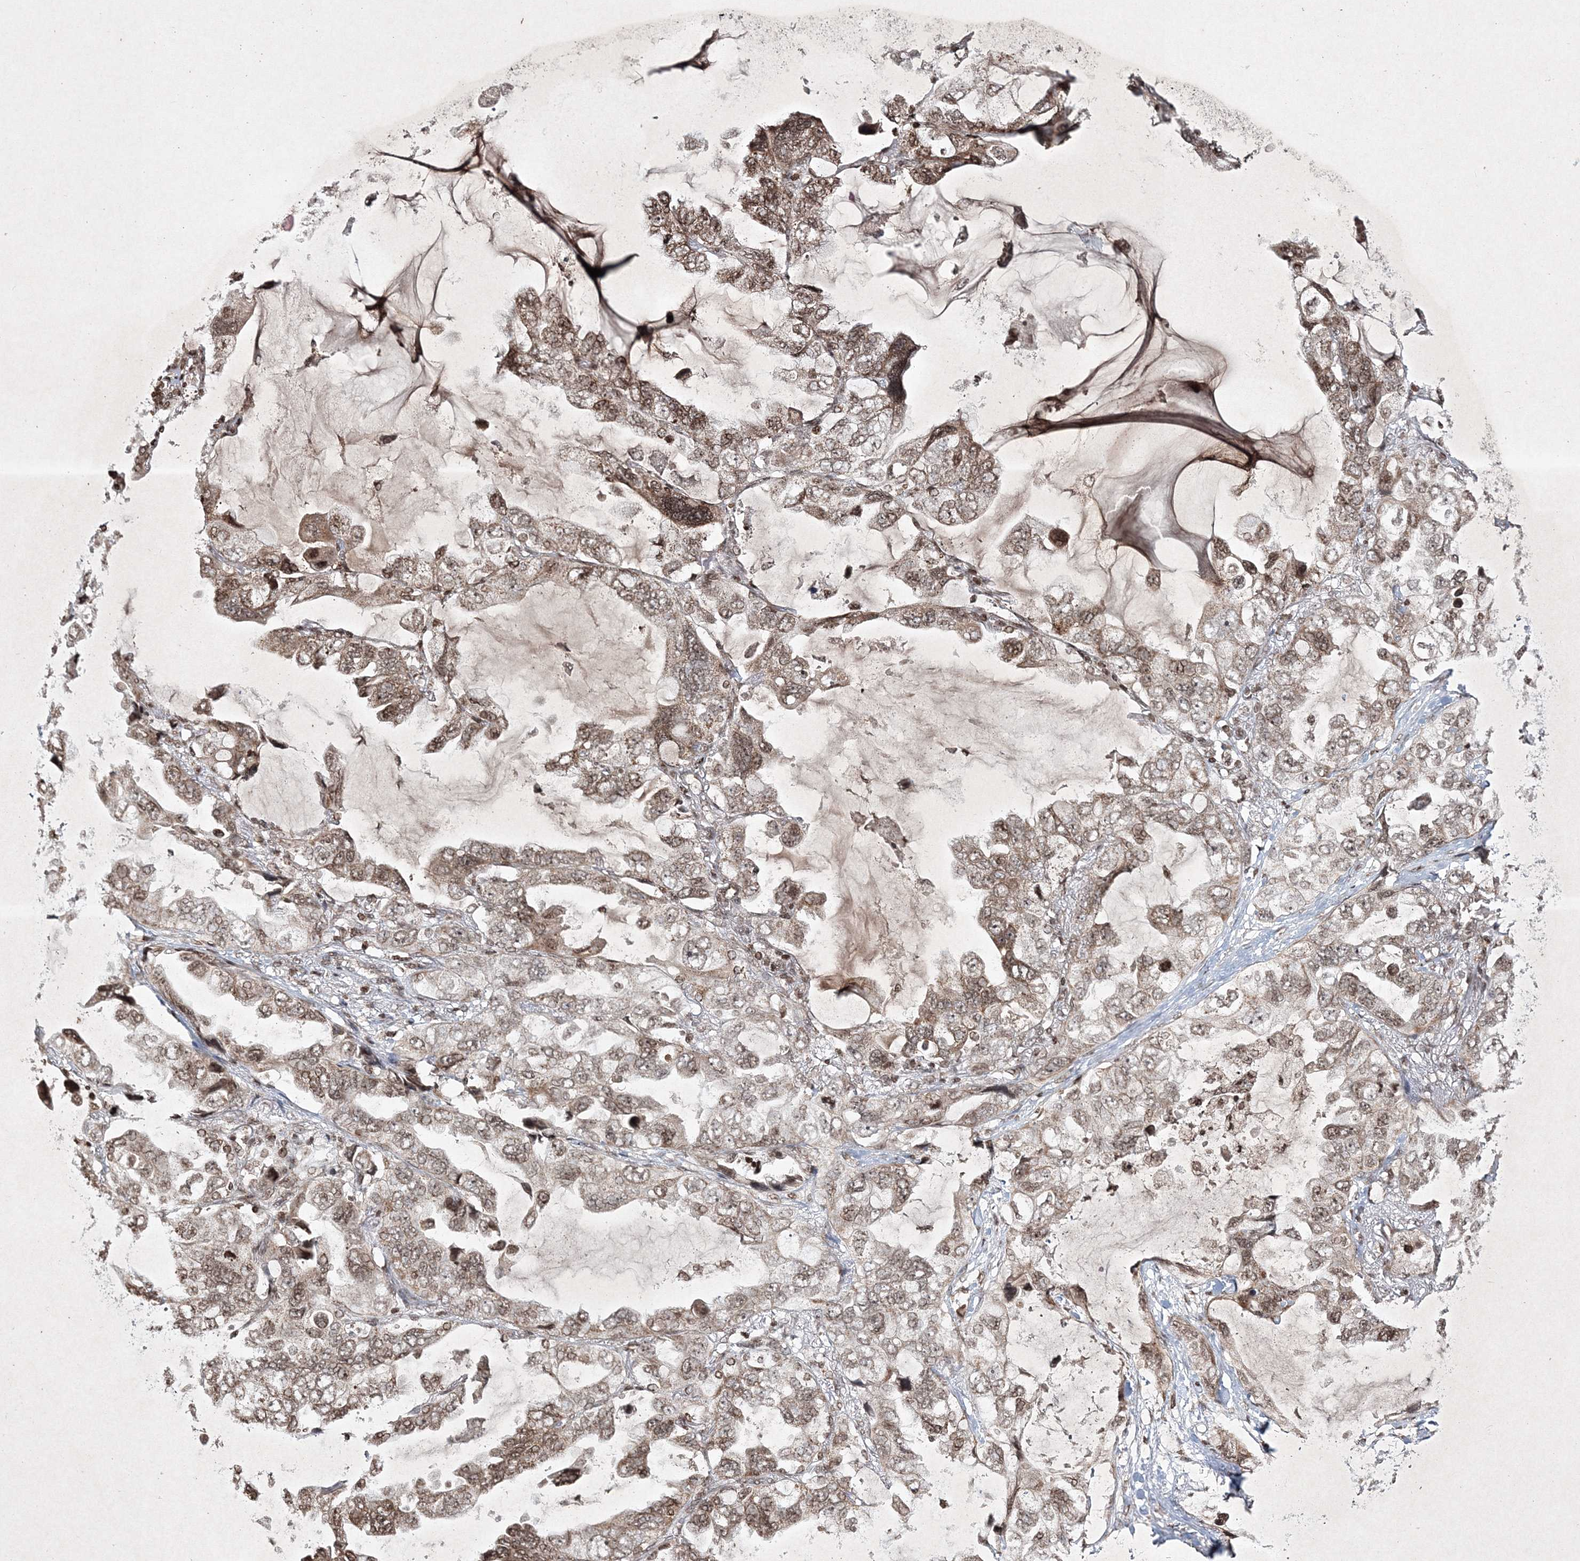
{"staining": {"intensity": "moderate", "quantity": ">75%", "location": "nuclear"}, "tissue": "lung cancer", "cell_type": "Tumor cells", "image_type": "cancer", "snomed": [{"axis": "morphology", "description": "Squamous cell carcinoma, NOS"}, {"axis": "topography", "description": "Lung"}], "caption": "Lung cancer was stained to show a protein in brown. There is medium levels of moderate nuclear positivity in approximately >75% of tumor cells.", "gene": "CARM1", "patient": {"sex": "female", "age": 73}}